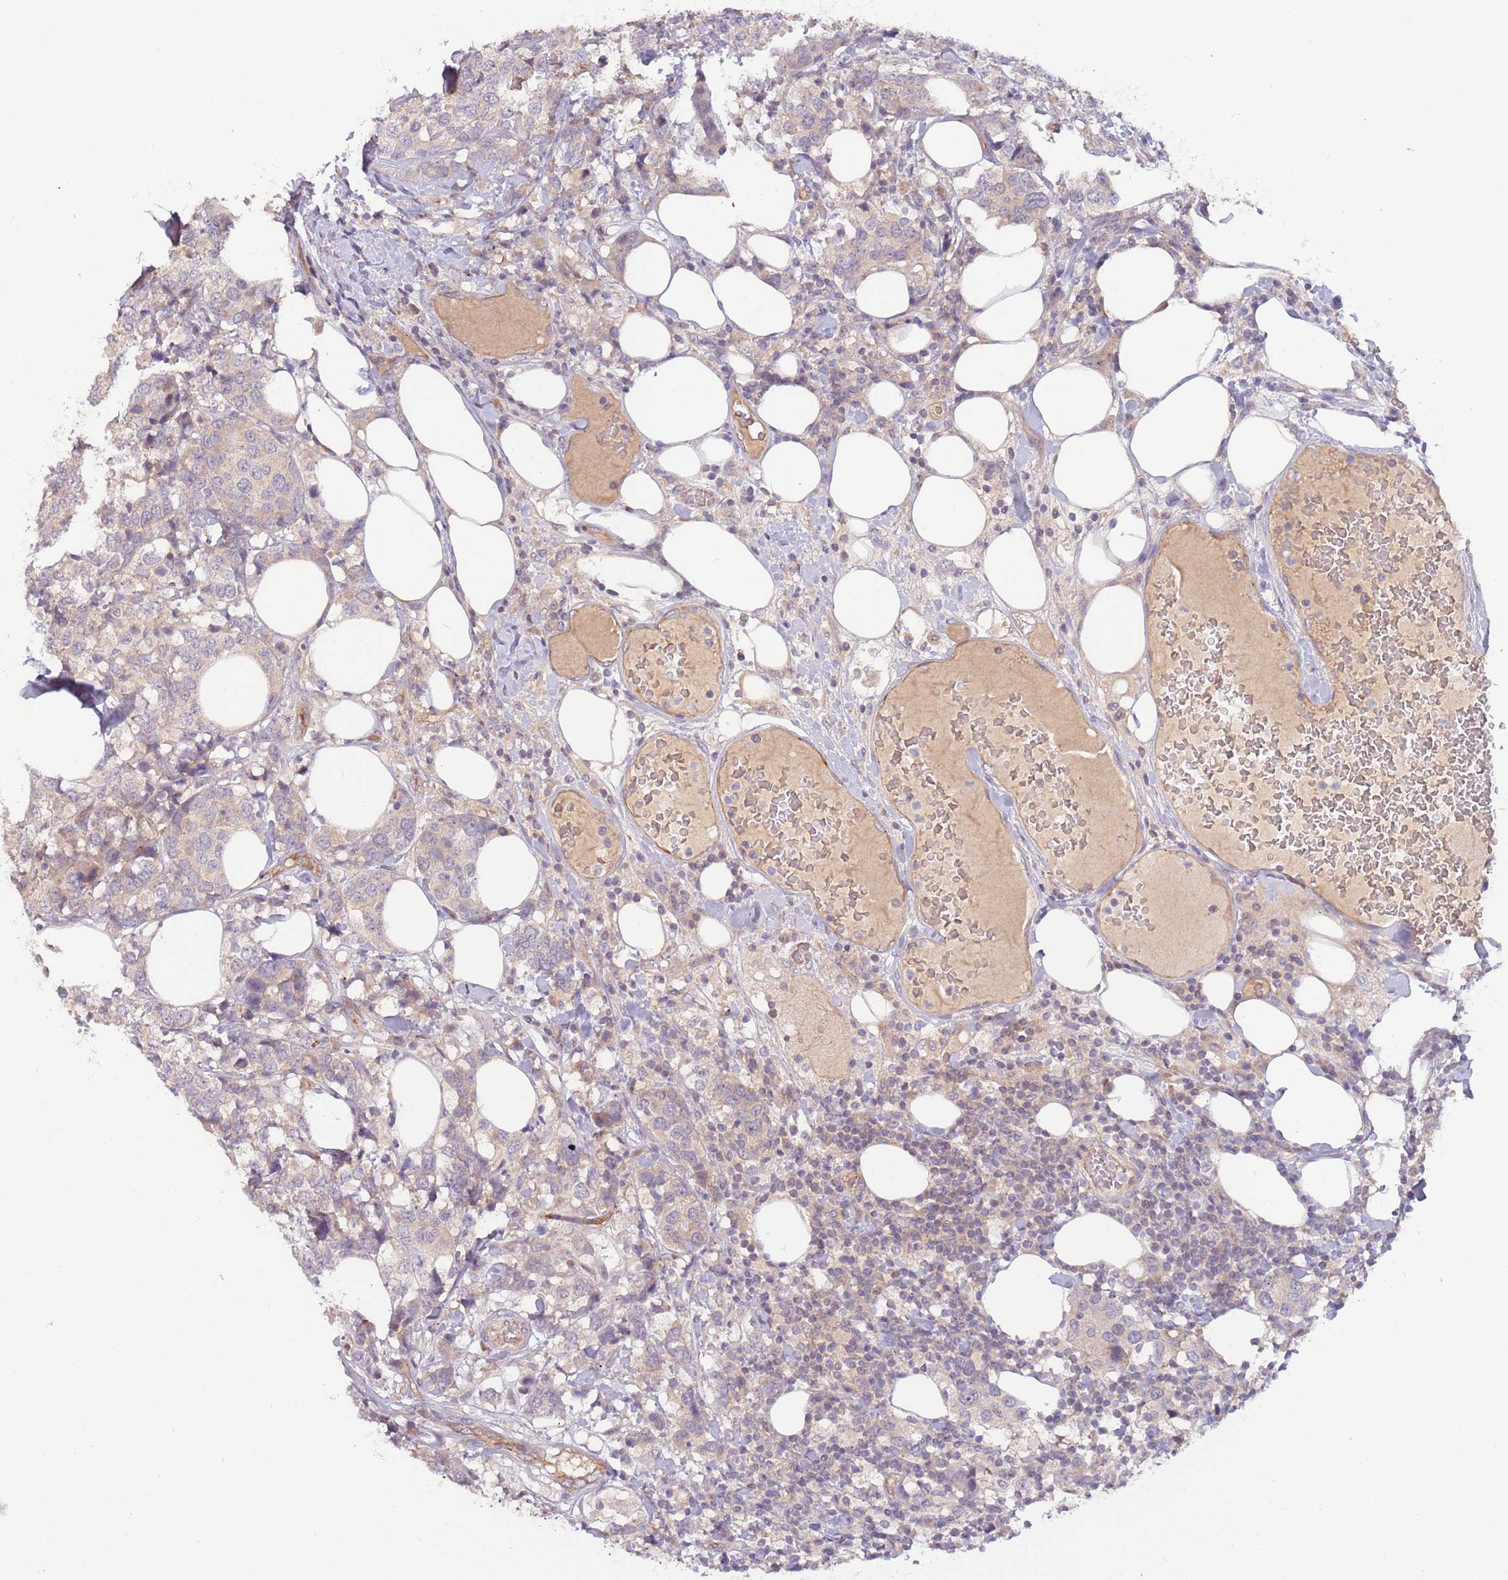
{"staining": {"intensity": "negative", "quantity": "none", "location": "none"}, "tissue": "breast cancer", "cell_type": "Tumor cells", "image_type": "cancer", "snomed": [{"axis": "morphology", "description": "Lobular carcinoma"}, {"axis": "topography", "description": "Breast"}], "caption": "There is no significant staining in tumor cells of breast cancer (lobular carcinoma).", "gene": "SAV1", "patient": {"sex": "female", "age": 59}}